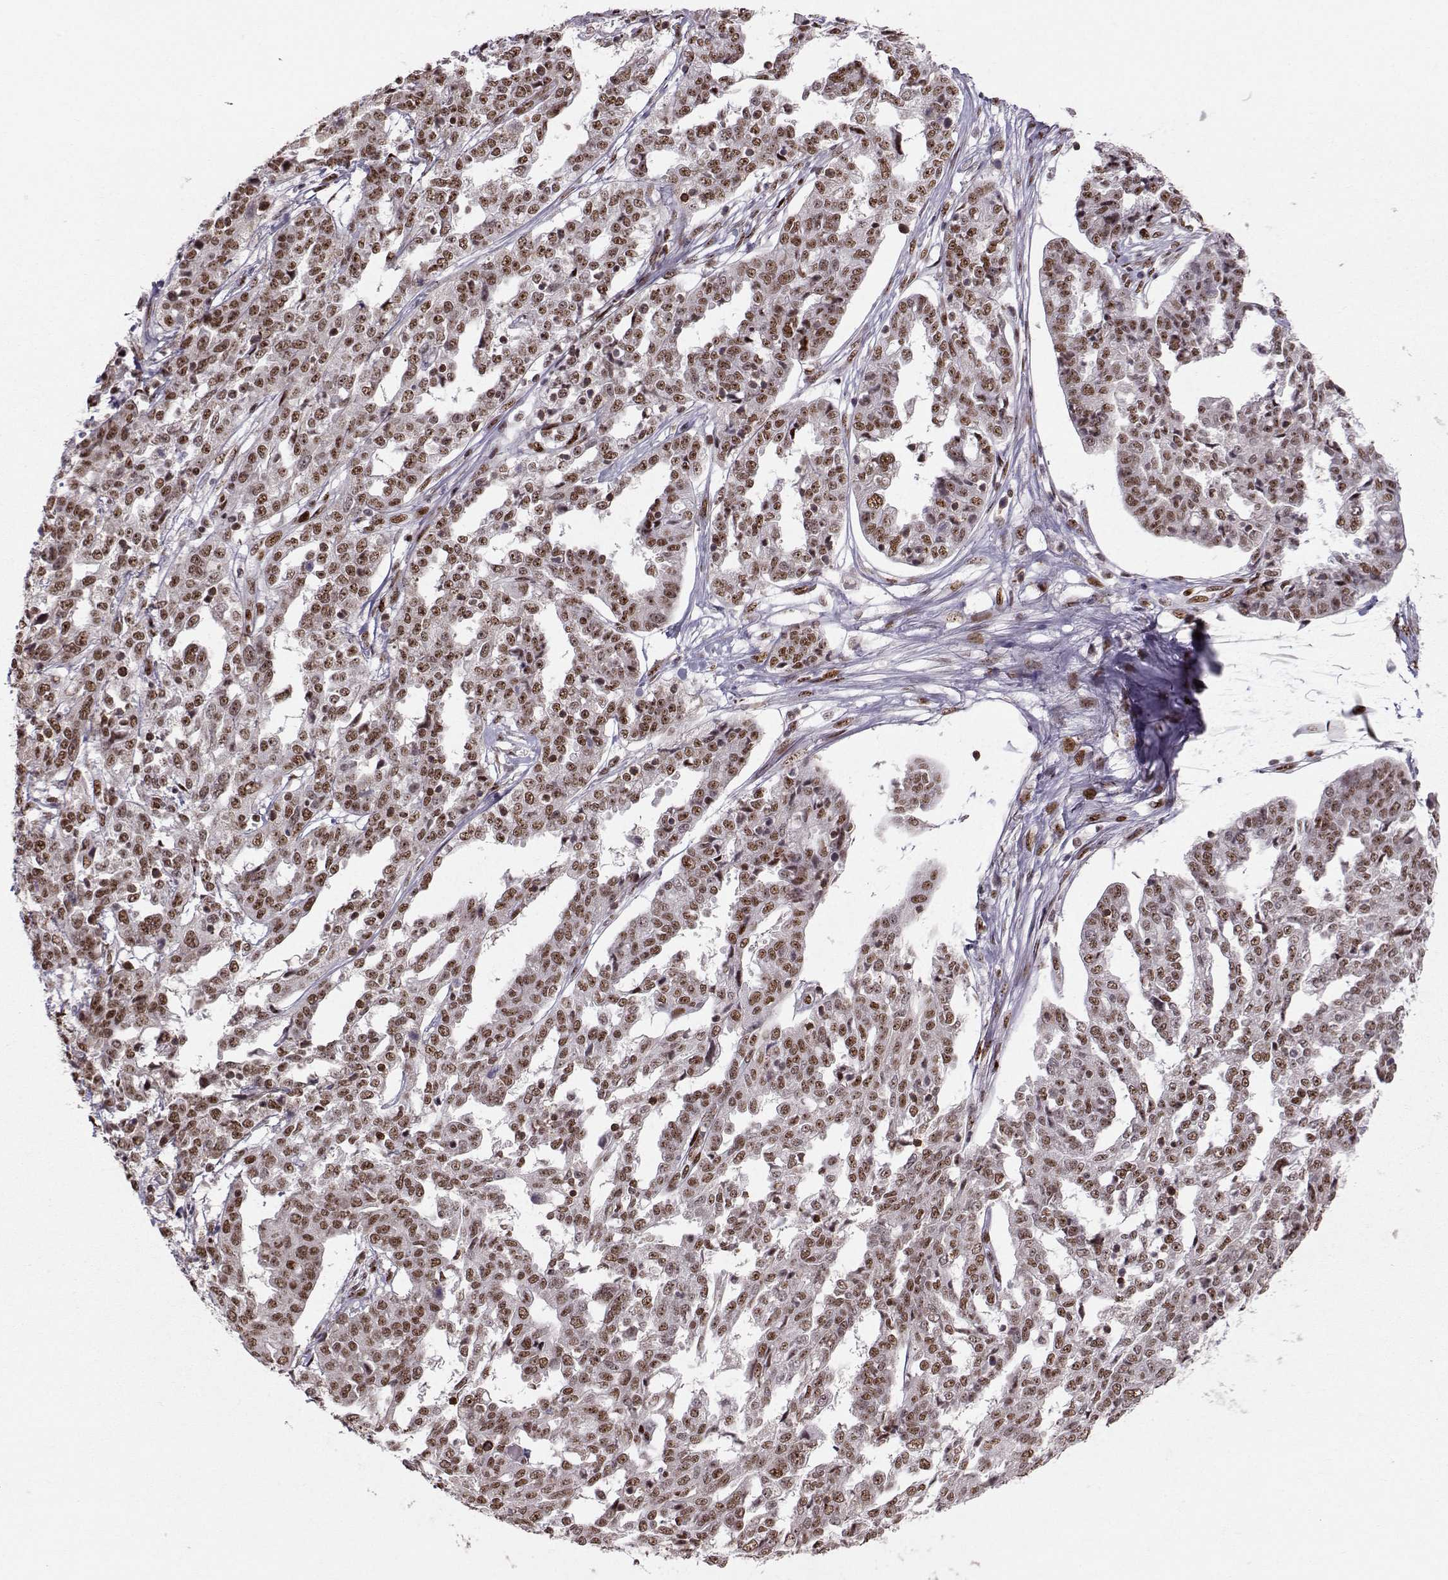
{"staining": {"intensity": "strong", "quantity": ">75%", "location": "nuclear"}, "tissue": "ovarian cancer", "cell_type": "Tumor cells", "image_type": "cancer", "snomed": [{"axis": "morphology", "description": "Cystadenocarcinoma, serous, NOS"}, {"axis": "topography", "description": "Ovary"}], "caption": "DAB immunohistochemical staining of human ovarian cancer exhibits strong nuclear protein expression in approximately >75% of tumor cells. (Stains: DAB in brown, nuclei in blue, Microscopy: brightfield microscopy at high magnification).", "gene": "SNAPC2", "patient": {"sex": "female", "age": 67}}